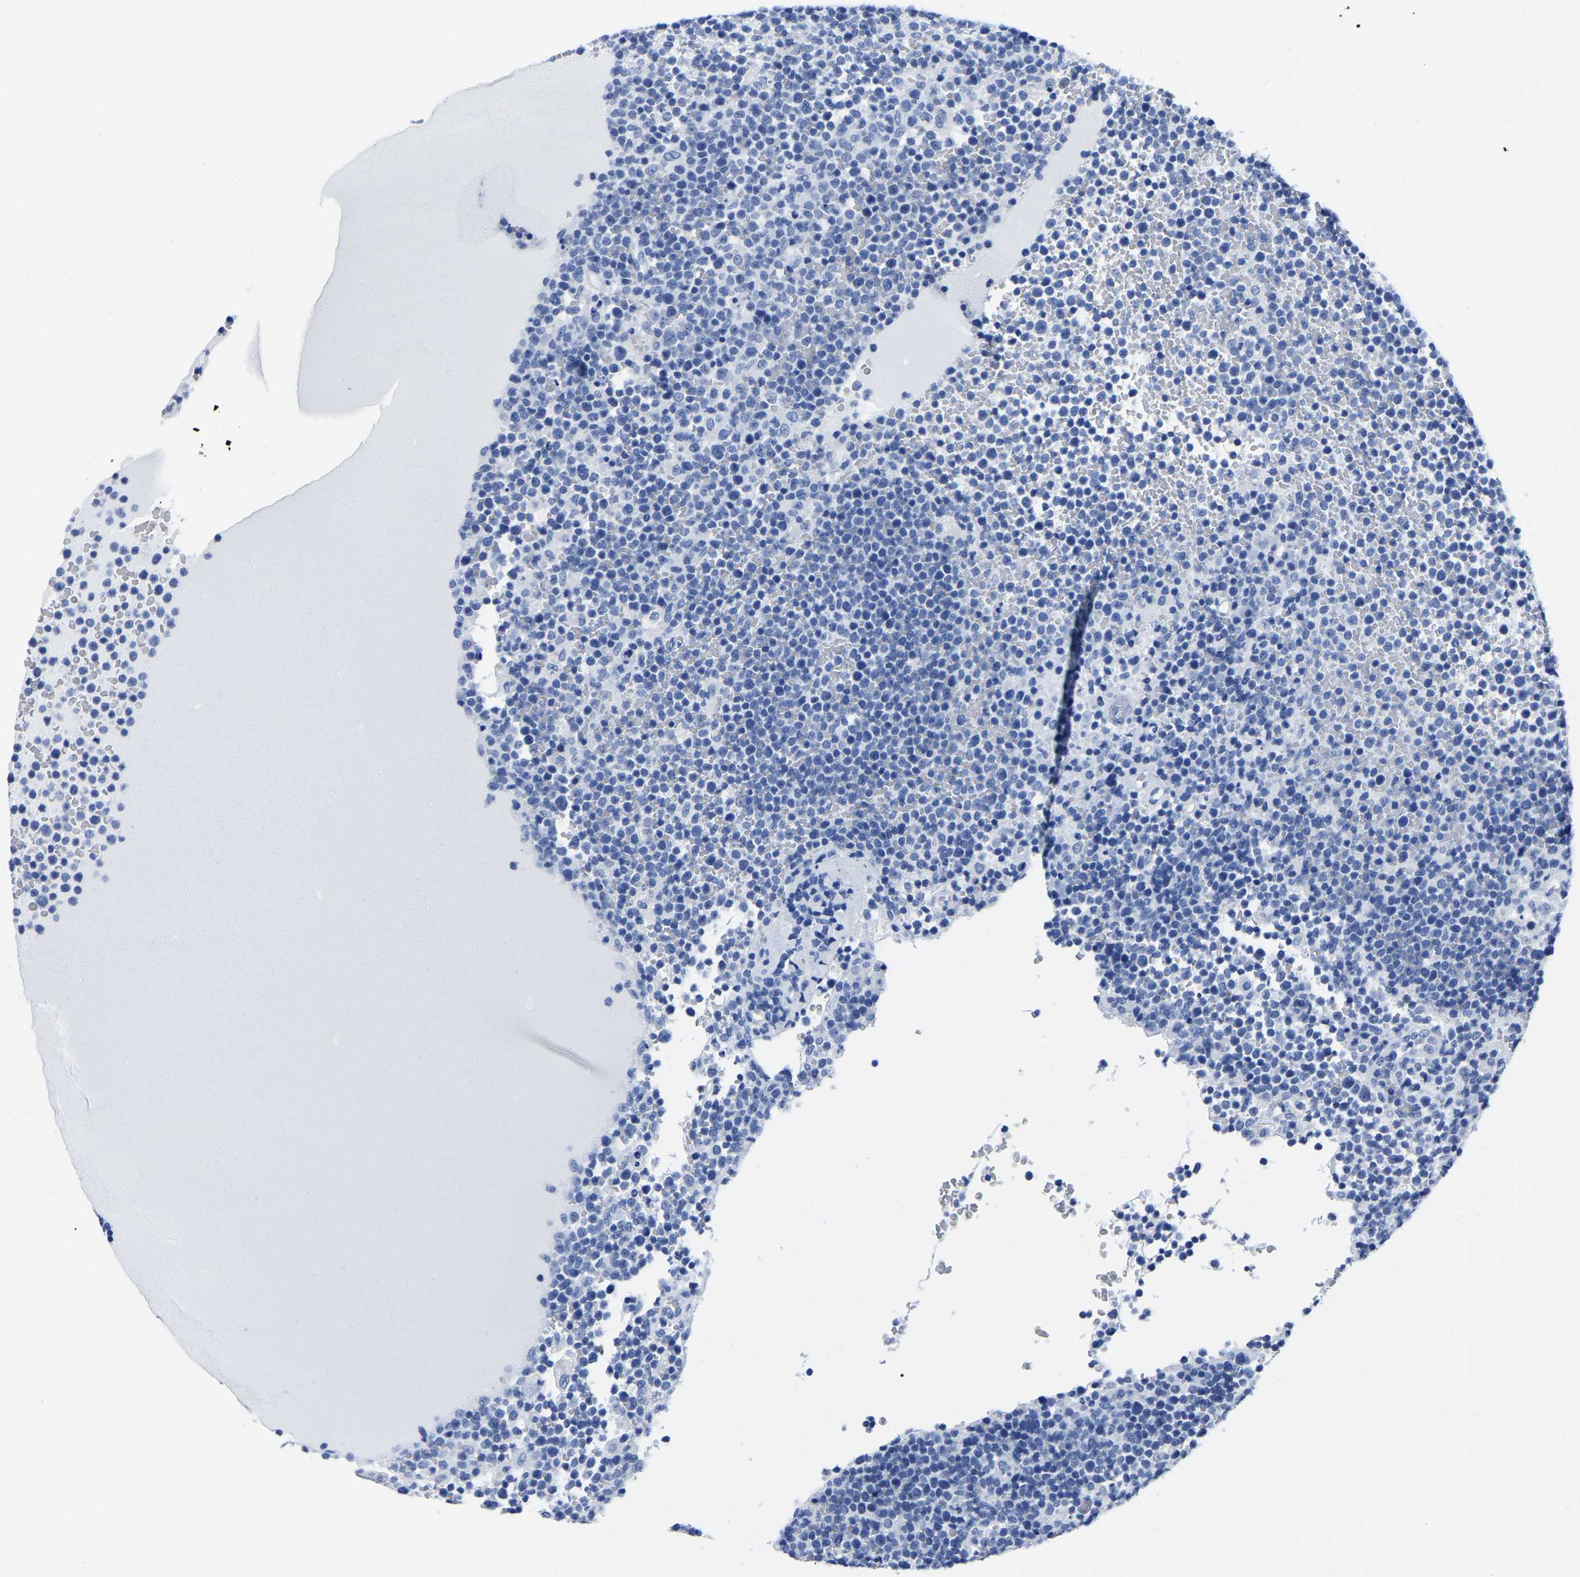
{"staining": {"intensity": "negative", "quantity": "none", "location": "none"}, "tissue": "lymphoma", "cell_type": "Tumor cells", "image_type": "cancer", "snomed": [{"axis": "morphology", "description": "Malignant lymphoma, non-Hodgkin's type, High grade"}, {"axis": "topography", "description": "Lymph node"}], "caption": "This is an immunohistochemistry (IHC) photomicrograph of human lymphoma. There is no positivity in tumor cells.", "gene": "IMPG2", "patient": {"sex": "male", "age": 61}}